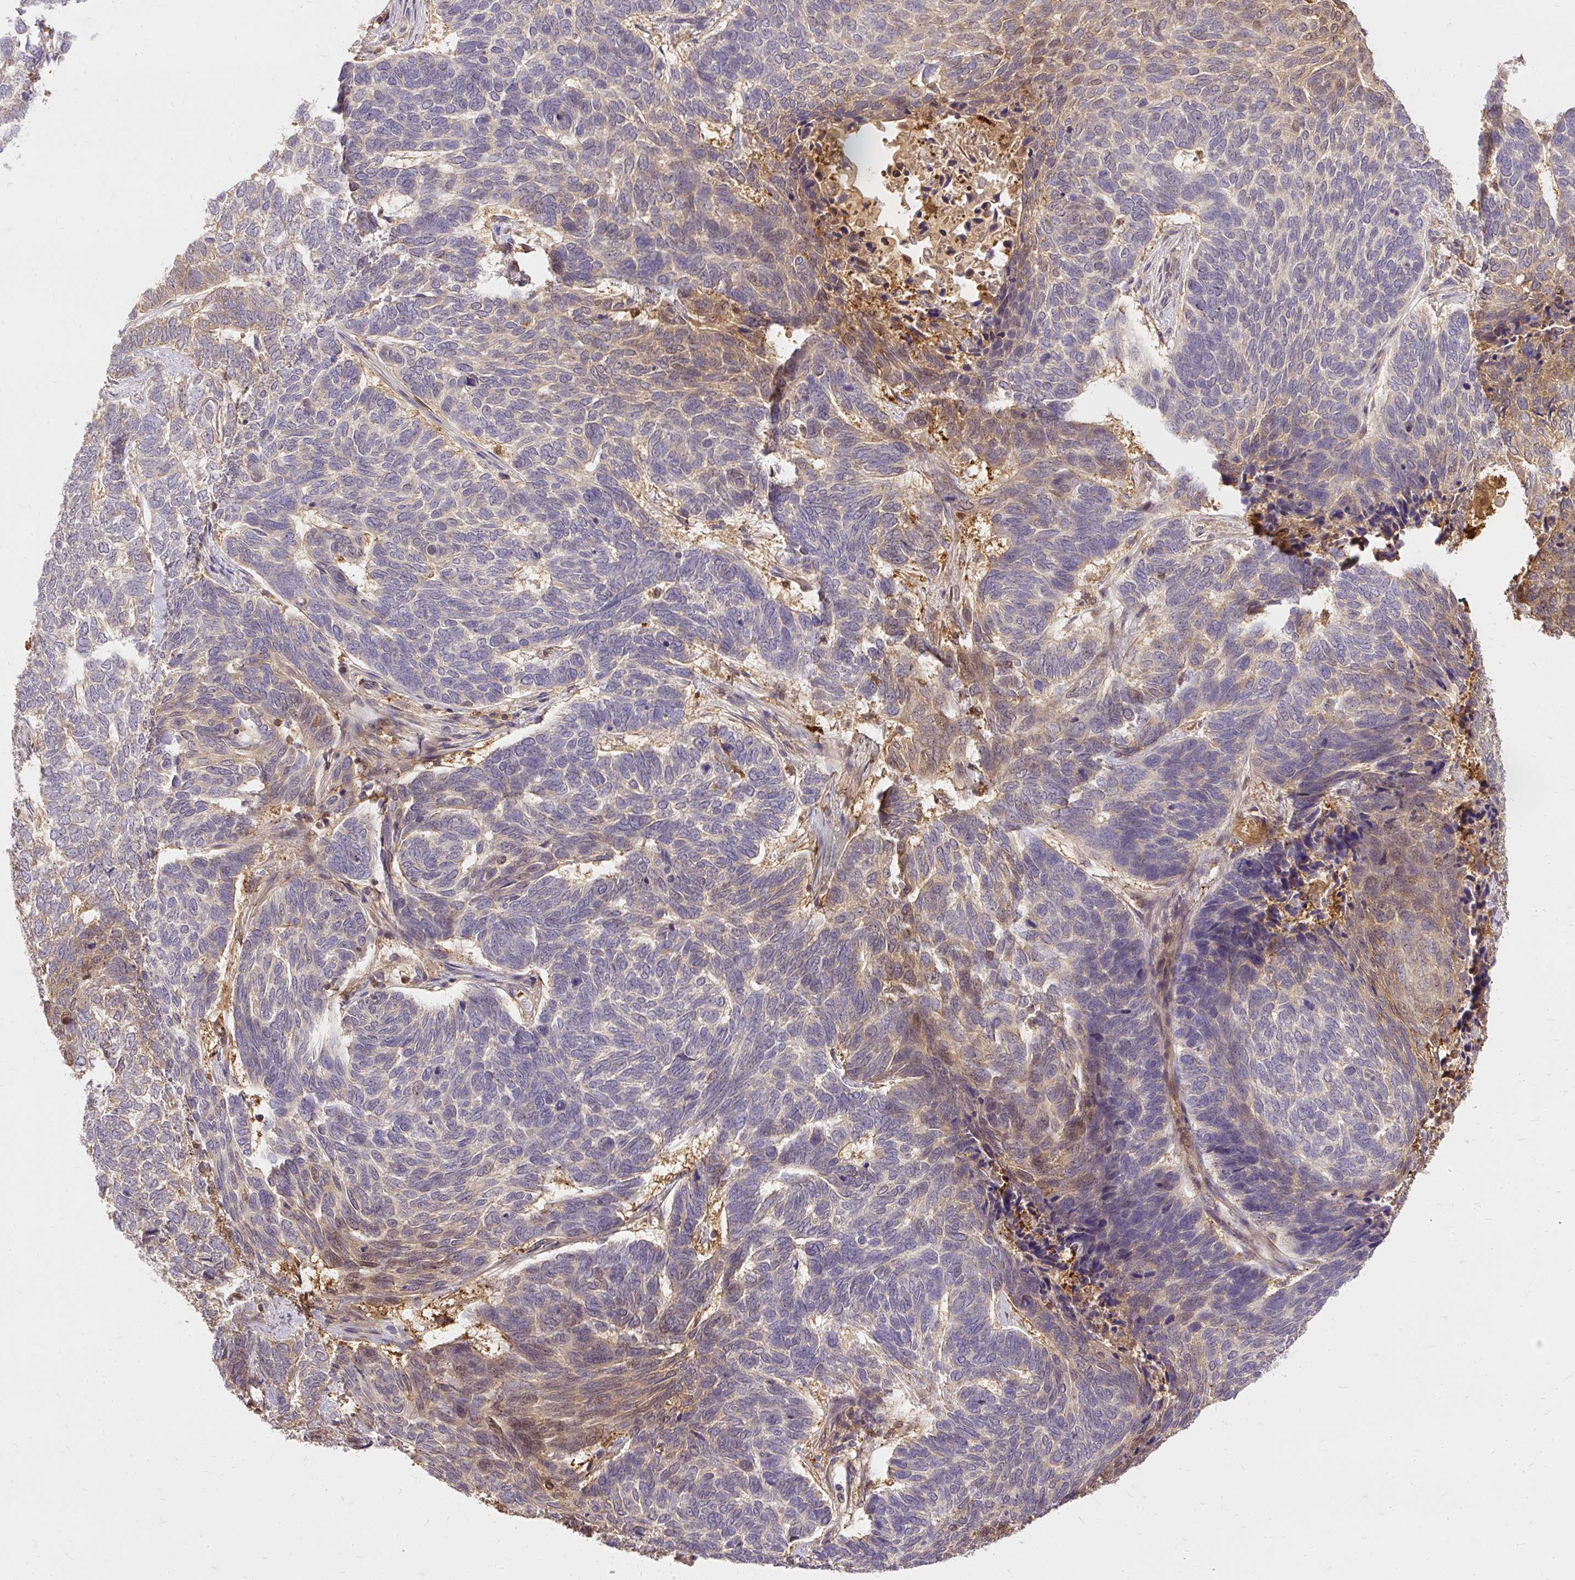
{"staining": {"intensity": "moderate", "quantity": "<25%", "location": "cytoplasmic/membranous,nuclear"}, "tissue": "skin cancer", "cell_type": "Tumor cells", "image_type": "cancer", "snomed": [{"axis": "morphology", "description": "Basal cell carcinoma"}, {"axis": "topography", "description": "Skin"}], "caption": "High-magnification brightfield microscopy of skin cancer stained with DAB (3,3'-diaminobenzidine) (brown) and counterstained with hematoxylin (blue). tumor cells exhibit moderate cytoplasmic/membranous and nuclear staining is present in about<25% of cells.", "gene": "AP5S1", "patient": {"sex": "female", "age": 65}}